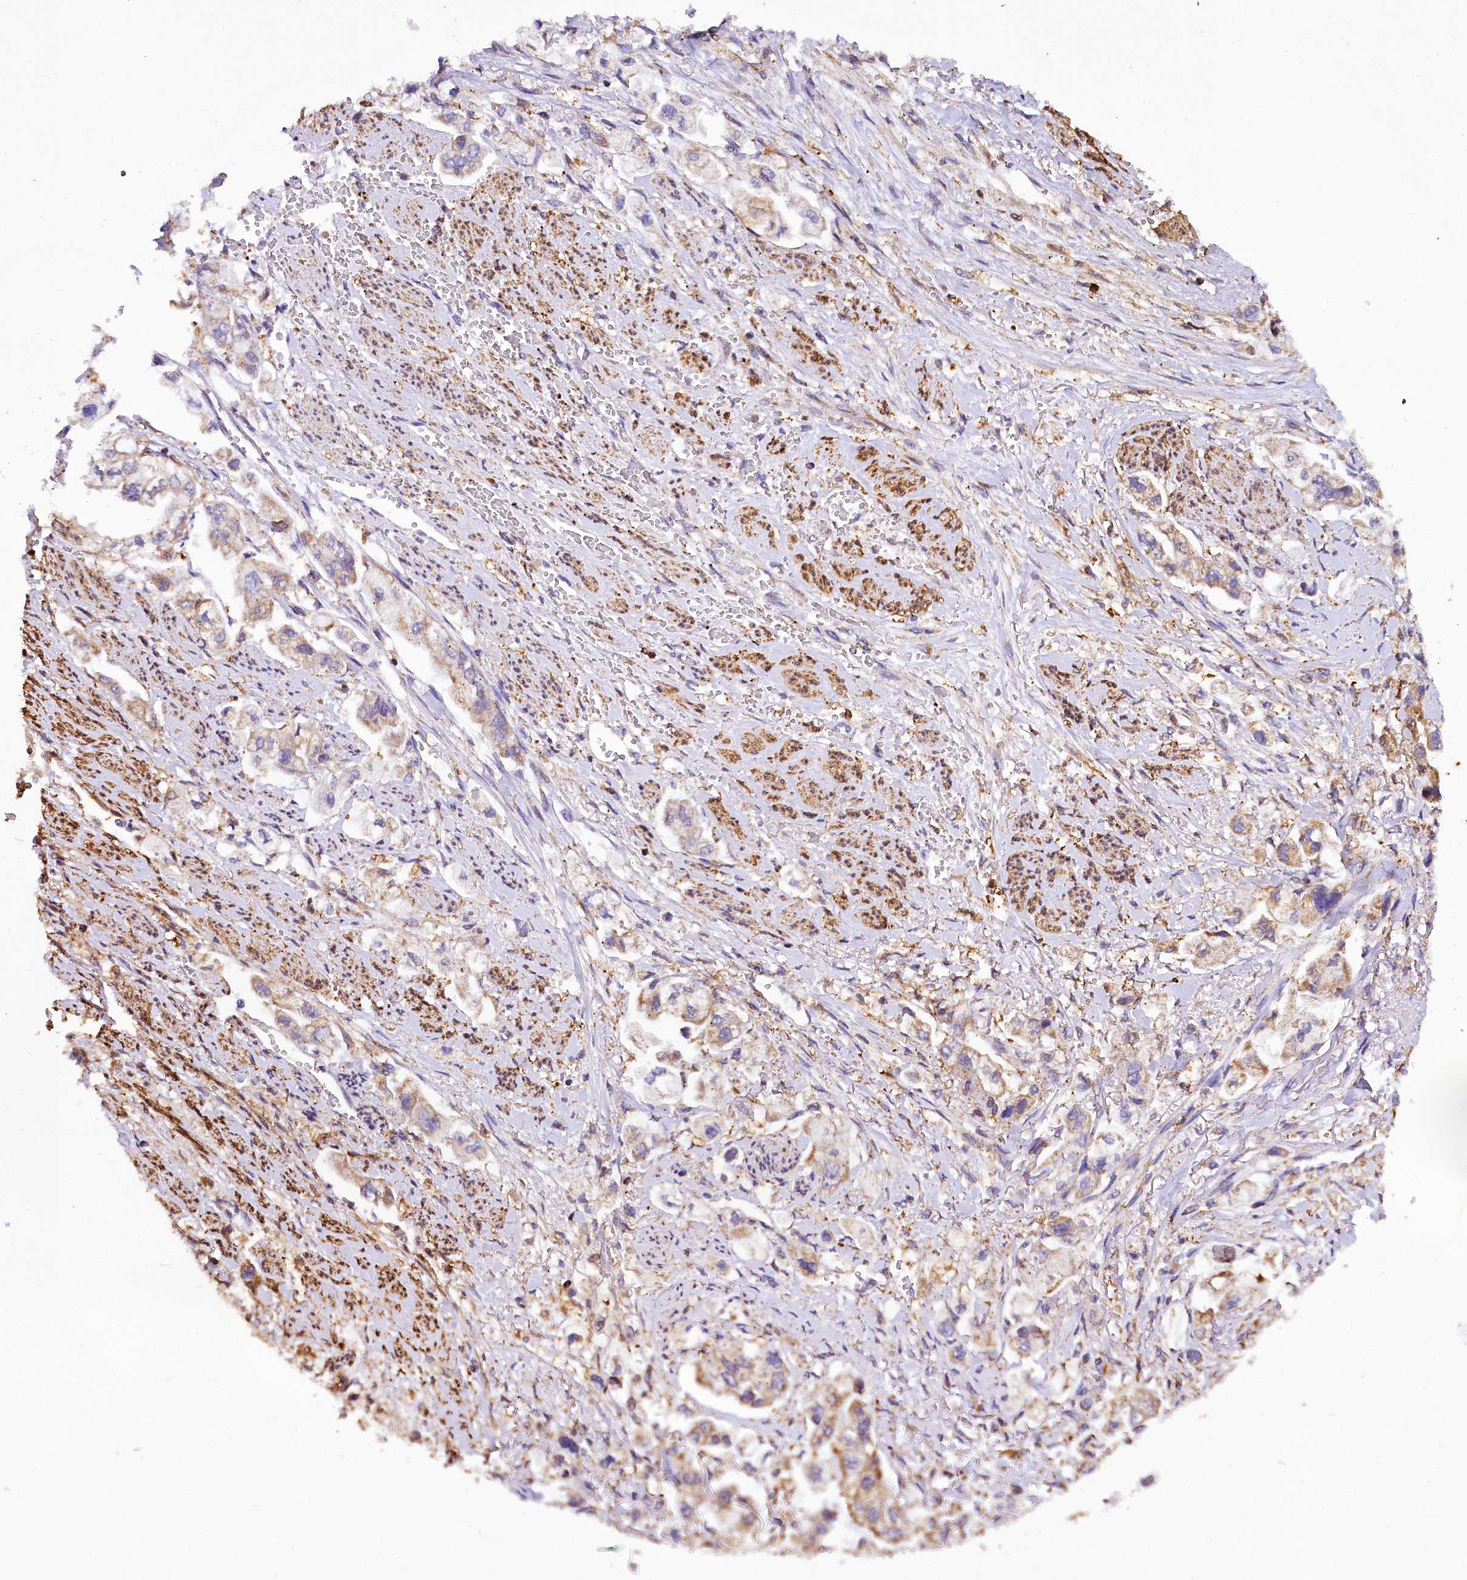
{"staining": {"intensity": "moderate", "quantity": "<25%", "location": "cytoplasmic/membranous"}, "tissue": "stomach cancer", "cell_type": "Tumor cells", "image_type": "cancer", "snomed": [{"axis": "morphology", "description": "Adenocarcinoma, NOS"}, {"axis": "topography", "description": "Stomach"}], "caption": "Immunohistochemistry staining of stomach cancer, which demonstrates low levels of moderate cytoplasmic/membranous positivity in approximately <25% of tumor cells indicating moderate cytoplasmic/membranous protein expression. The staining was performed using DAB (3,3'-diaminobenzidine) (brown) for protein detection and nuclei were counterstained in hematoxylin (blue).", "gene": "TASOR2", "patient": {"sex": "male", "age": 62}}